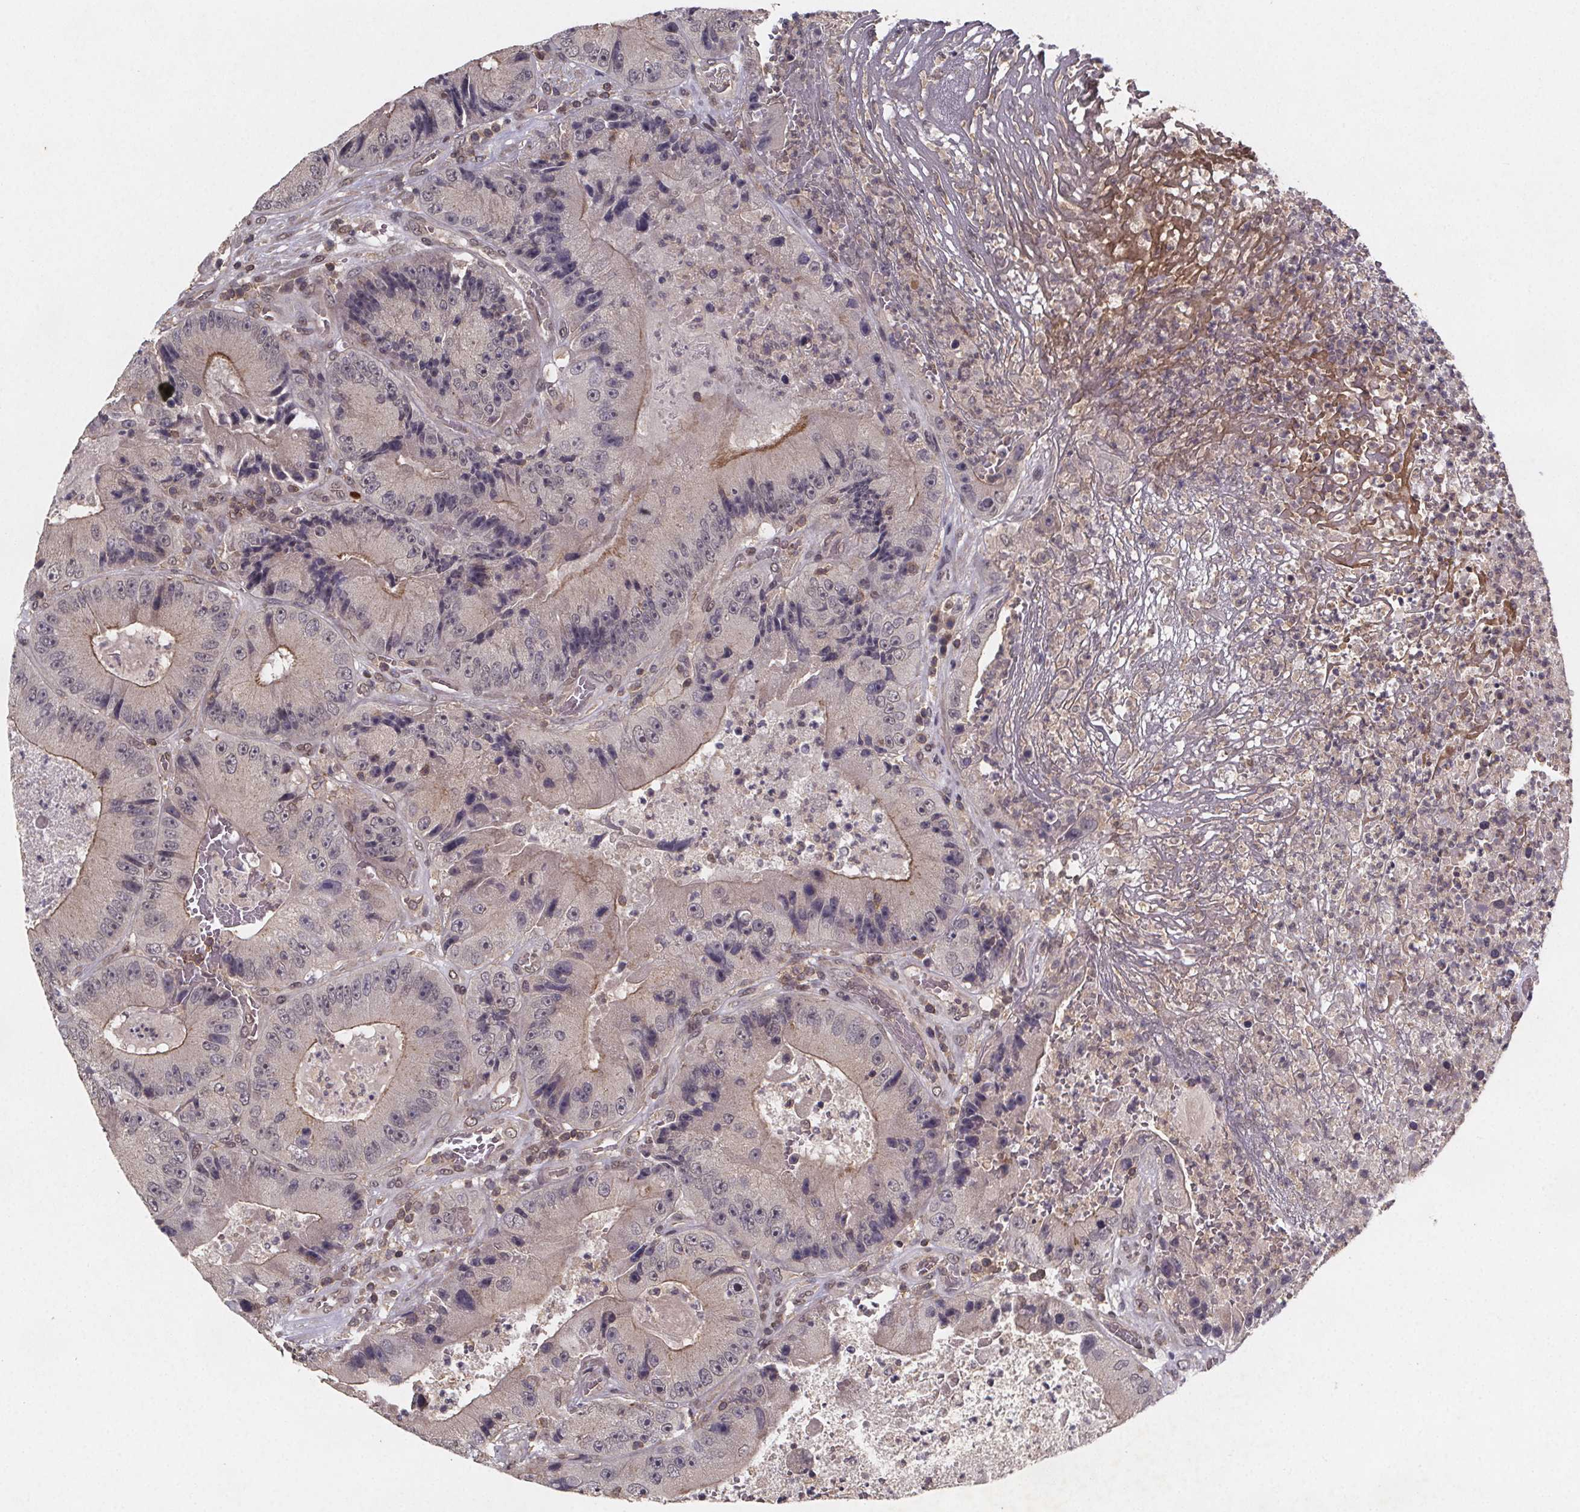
{"staining": {"intensity": "moderate", "quantity": "<25%", "location": "cytoplasmic/membranous"}, "tissue": "colorectal cancer", "cell_type": "Tumor cells", "image_type": "cancer", "snomed": [{"axis": "morphology", "description": "Adenocarcinoma, NOS"}, {"axis": "topography", "description": "Colon"}], "caption": "The image demonstrates staining of colorectal cancer, revealing moderate cytoplasmic/membranous protein positivity (brown color) within tumor cells.", "gene": "PIERCE2", "patient": {"sex": "female", "age": 86}}